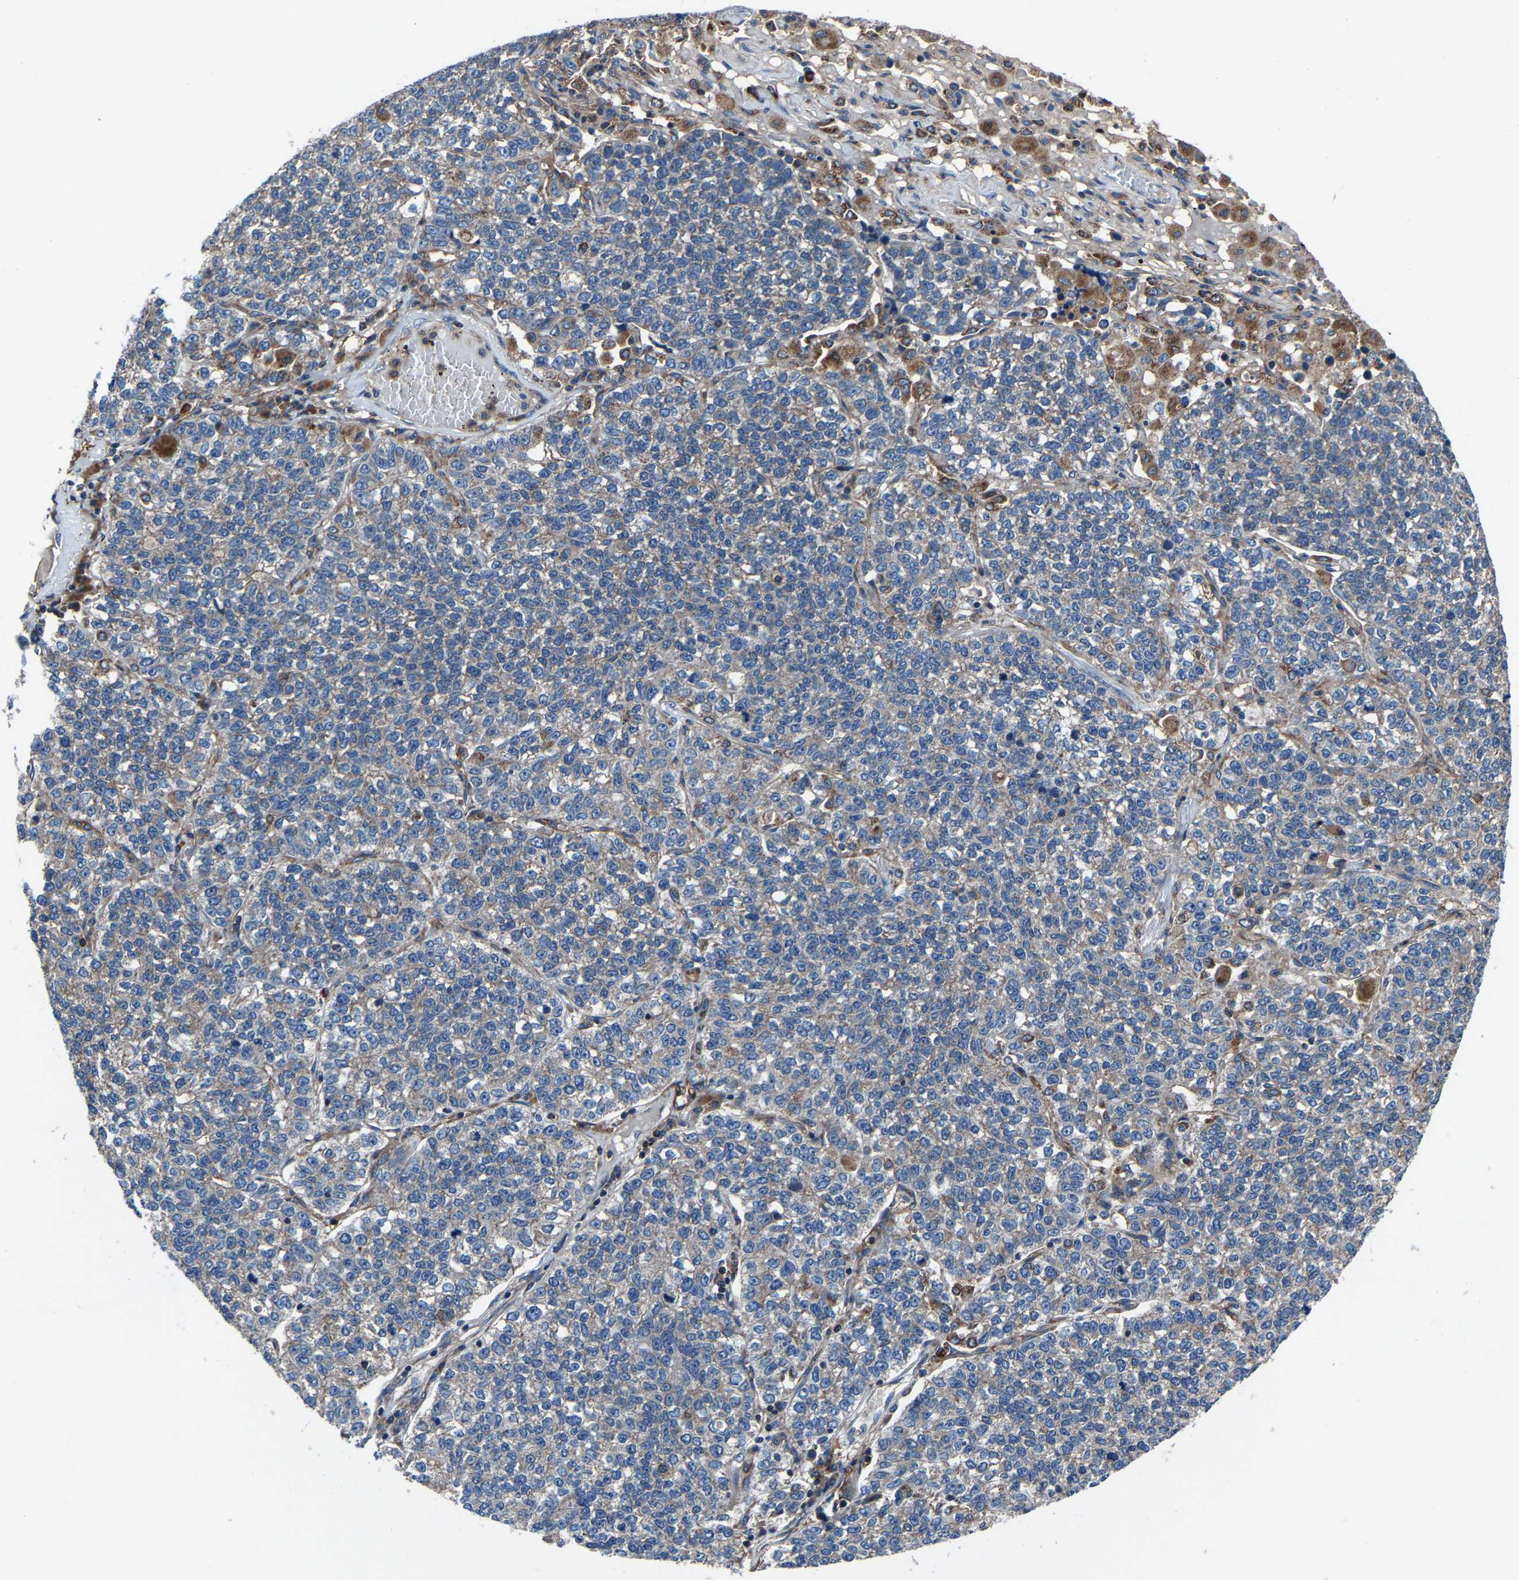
{"staining": {"intensity": "negative", "quantity": "none", "location": "none"}, "tissue": "lung cancer", "cell_type": "Tumor cells", "image_type": "cancer", "snomed": [{"axis": "morphology", "description": "Adenocarcinoma, NOS"}, {"axis": "topography", "description": "Lung"}], "caption": "This is a image of immunohistochemistry (IHC) staining of adenocarcinoma (lung), which shows no expression in tumor cells.", "gene": "KIAA1958", "patient": {"sex": "male", "age": 49}}